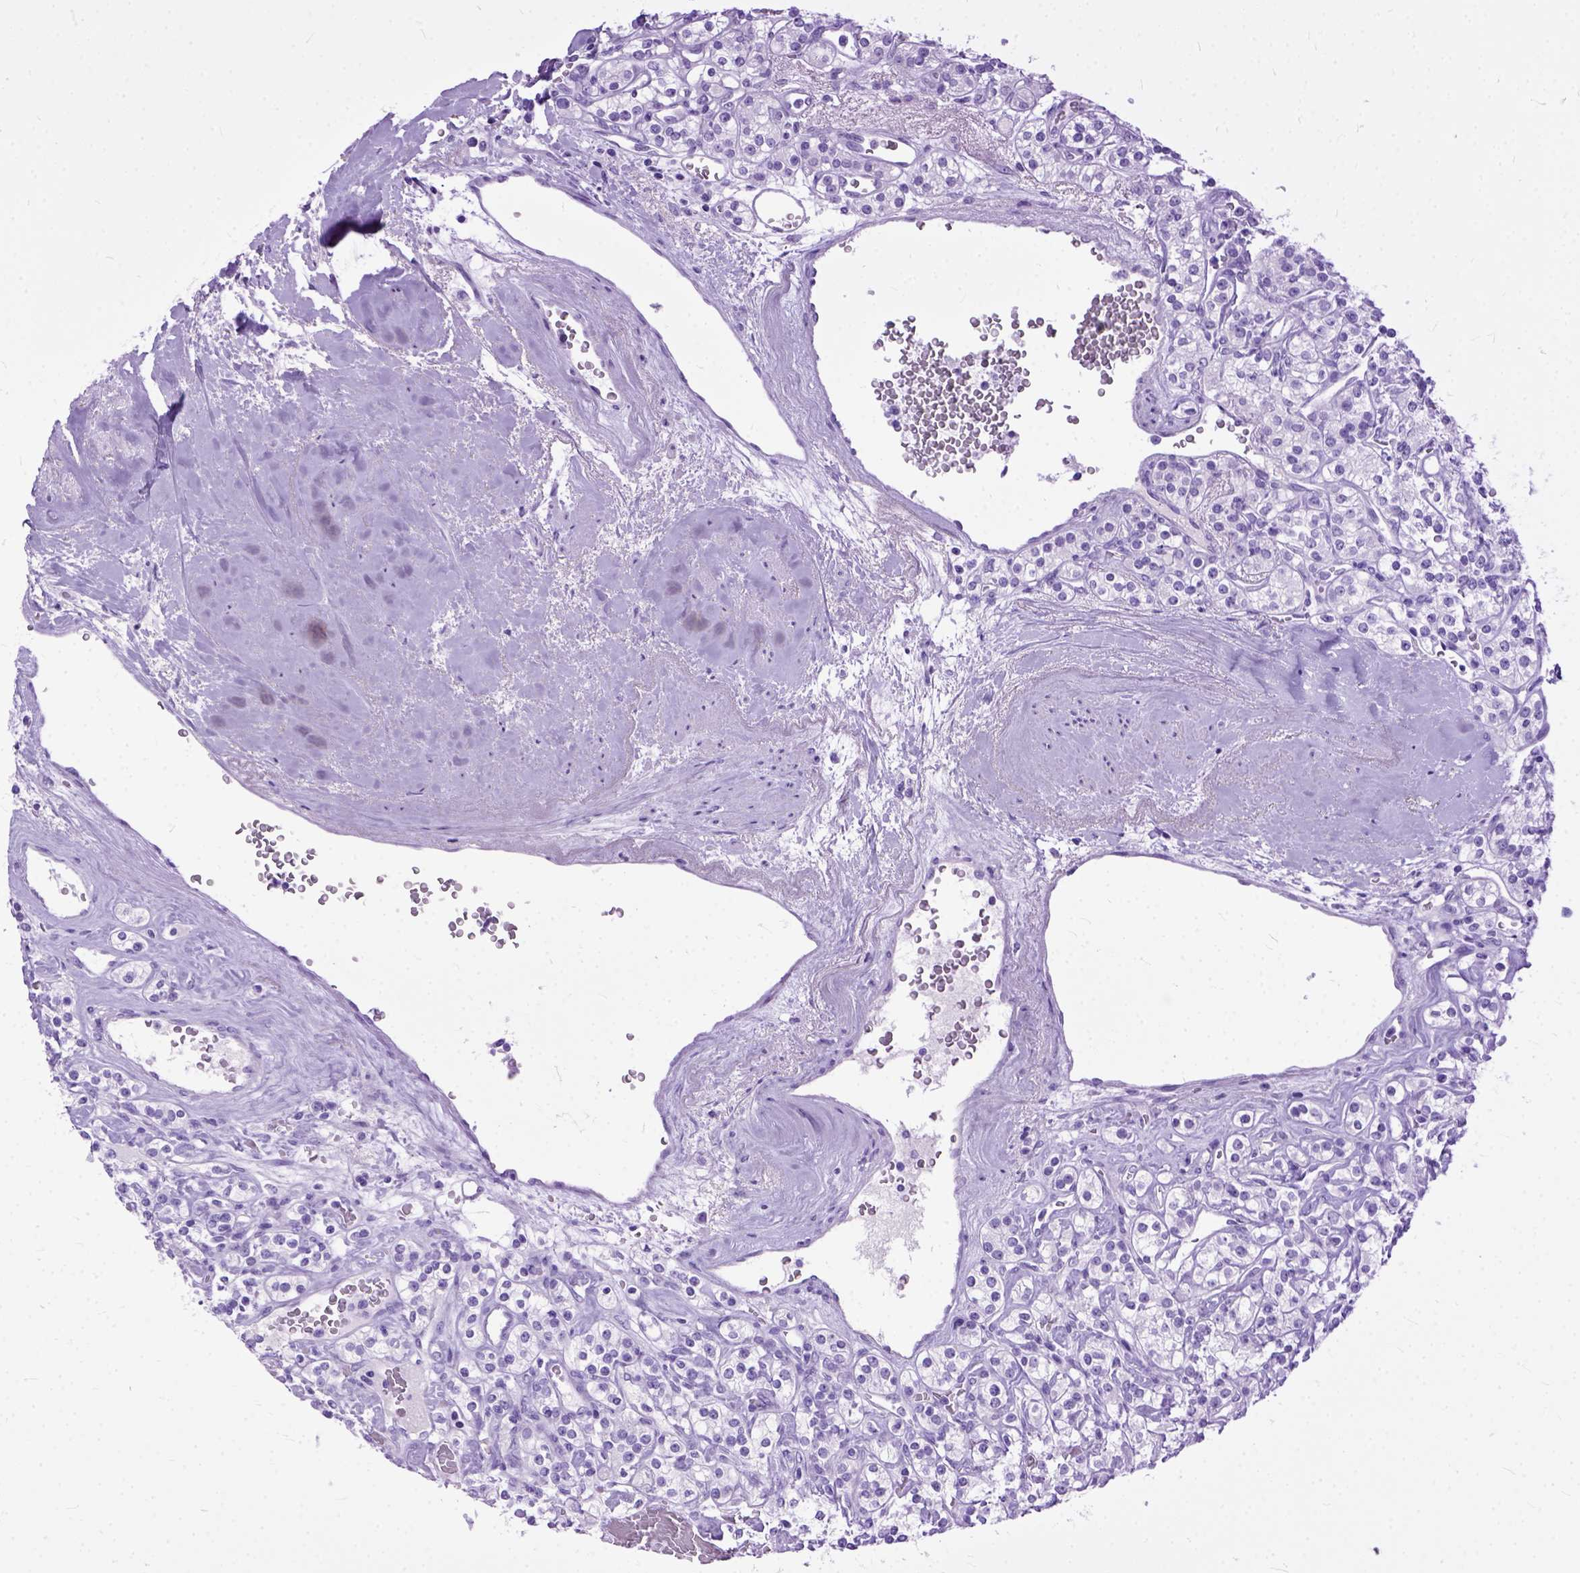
{"staining": {"intensity": "negative", "quantity": "none", "location": "none"}, "tissue": "renal cancer", "cell_type": "Tumor cells", "image_type": "cancer", "snomed": [{"axis": "morphology", "description": "Adenocarcinoma, NOS"}, {"axis": "topography", "description": "Kidney"}], "caption": "The IHC micrograph has no significant staining in tumor cells of adenocarcinoma (renal) tissue.", "gene": "GNGT1", "patient": {"sex": "male", "age": 77}}